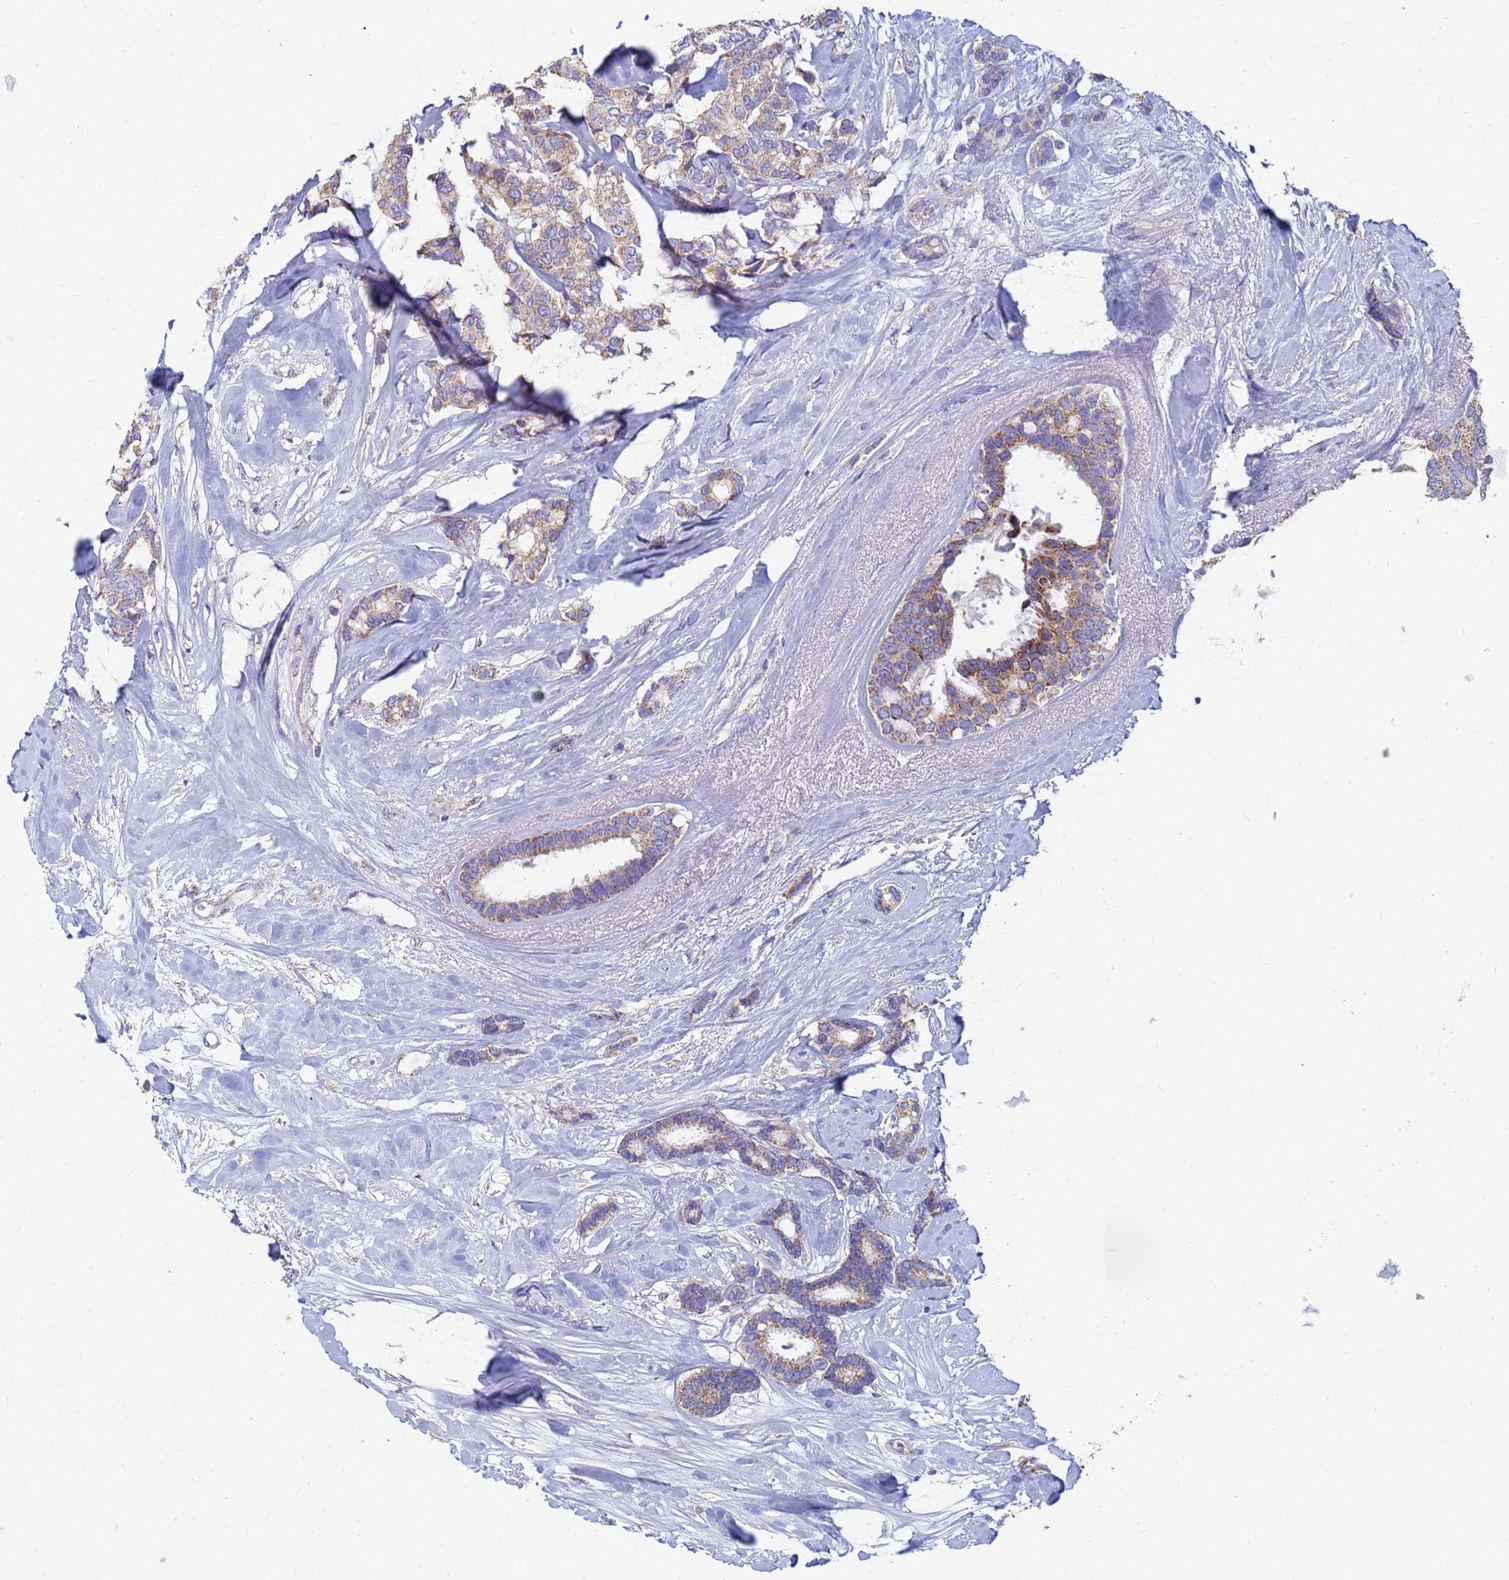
{"staining": {"intensity": "moderate", "quantity": ">75%", "location": "cytoplasmic/membranous"}, "tissue": "breast cancer", "cell_type": "Tumor cells", "image_type": "cancer", "snomed": [{"axis": "morphology", "description": "Duct carcinoma"}, {"axis": "topography", "description": "Breast"}], "caption": "Brown immunohistochemical staining in human breast cancer (infiltrating ductal carcinoma) reveals moderate cytoplasmic/membranous positivity in approximately >75% of tumor cells.", "gene": "UQCRH", "patient": {"sex": "female", "age": 87}}